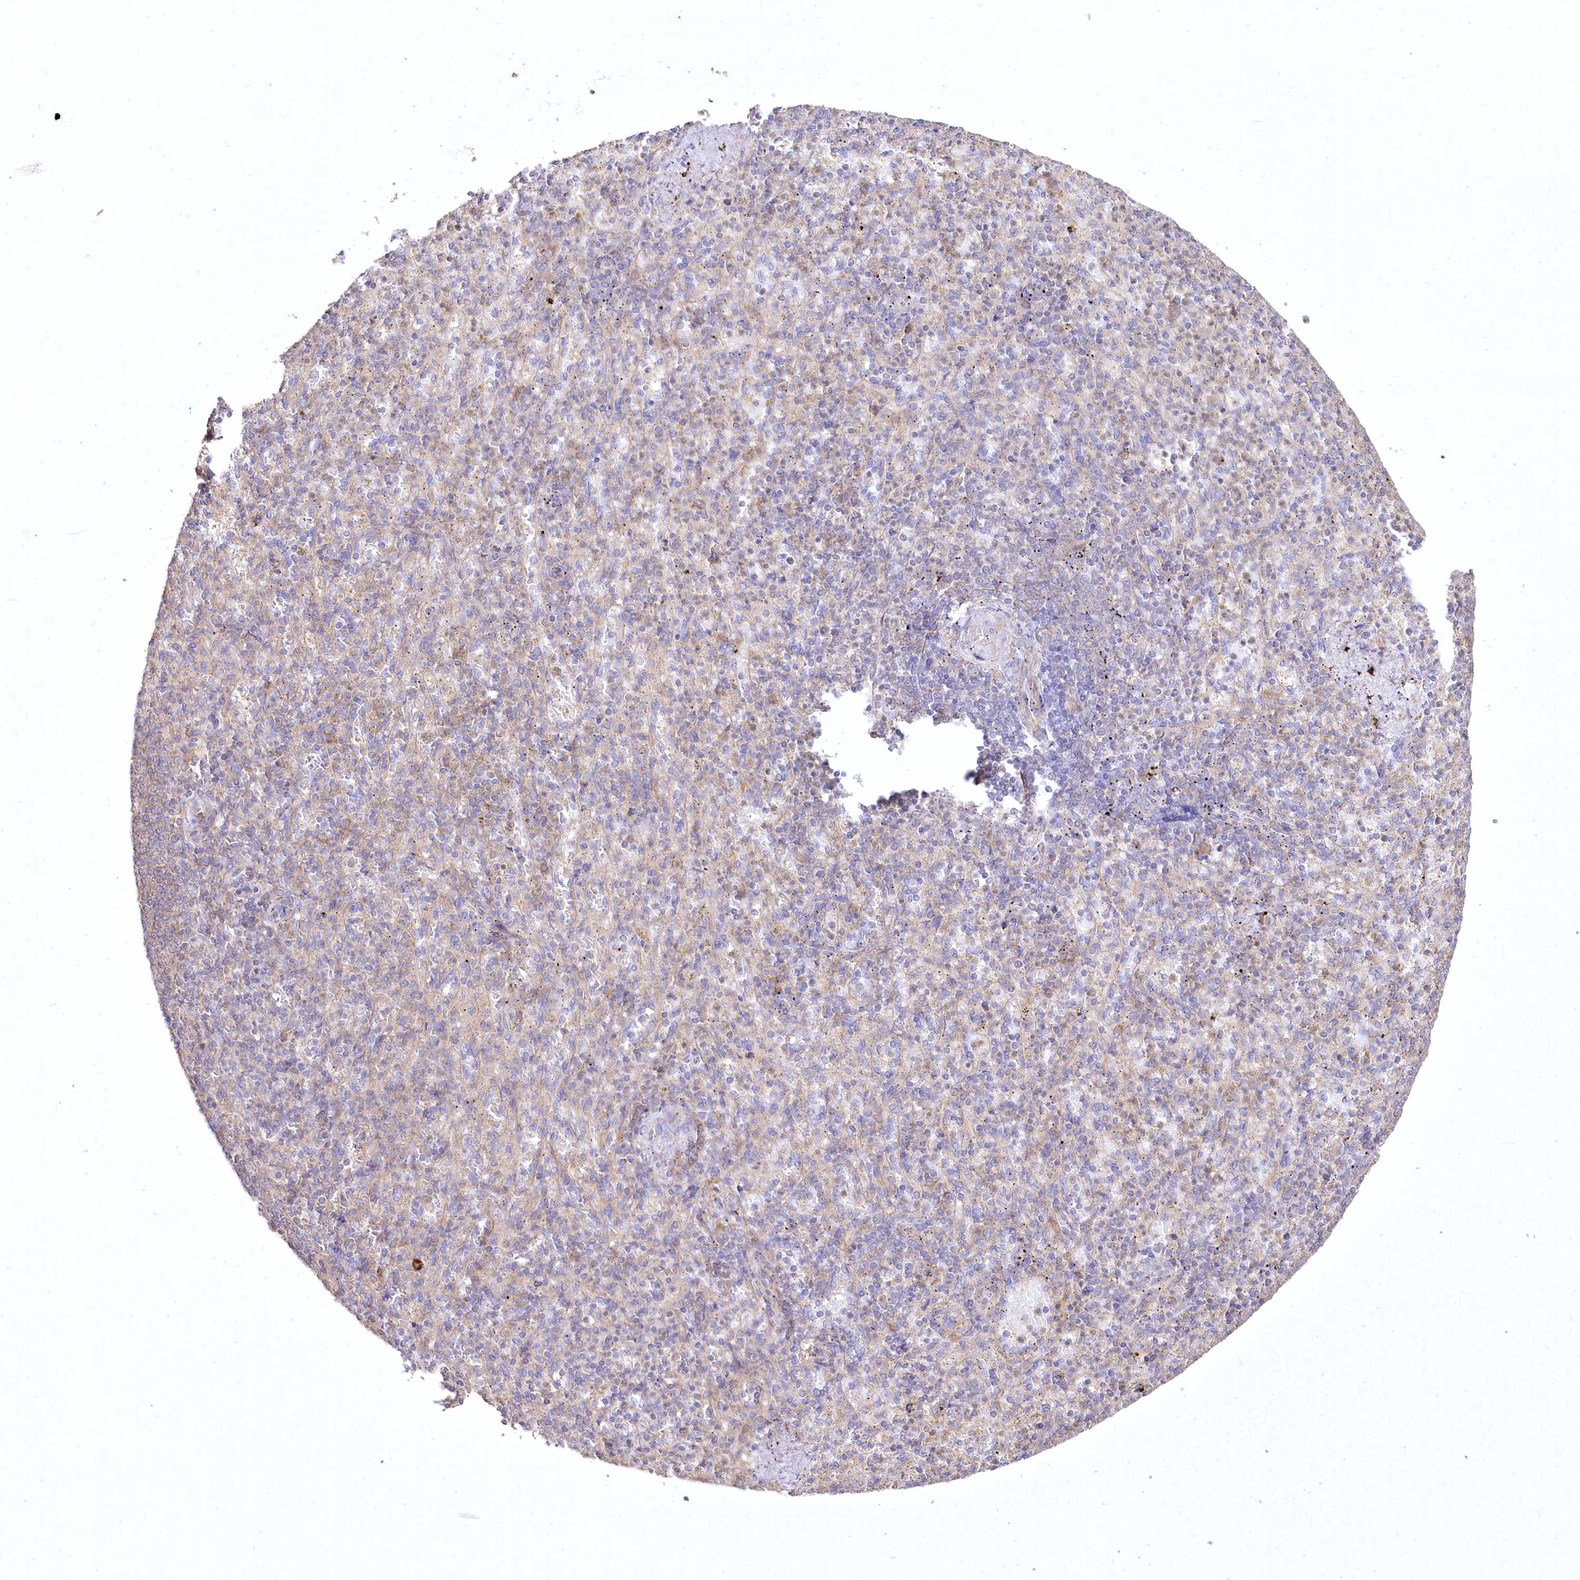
{"staining": {"intensity": "weak", "quantity": "25%-75%", "location": "cytoplasmic/membranous"}, "tissue": "spleen", "cell_type": "Cells in red pulp", "image_type": "normal", "snomed": [{"axis": "morphology", "description": "Normal tissue, NOS"}, {"axis": "topography", "description": "Spleen"}], "caption": "Protein expression analysis of benign human spleen reveals weak cytoplasmic/membranous positivity in approximately 25%-75% of cells in red pulp.", "gene": "SH3TC1", "patient": {"sex": "female", "age": 74}}